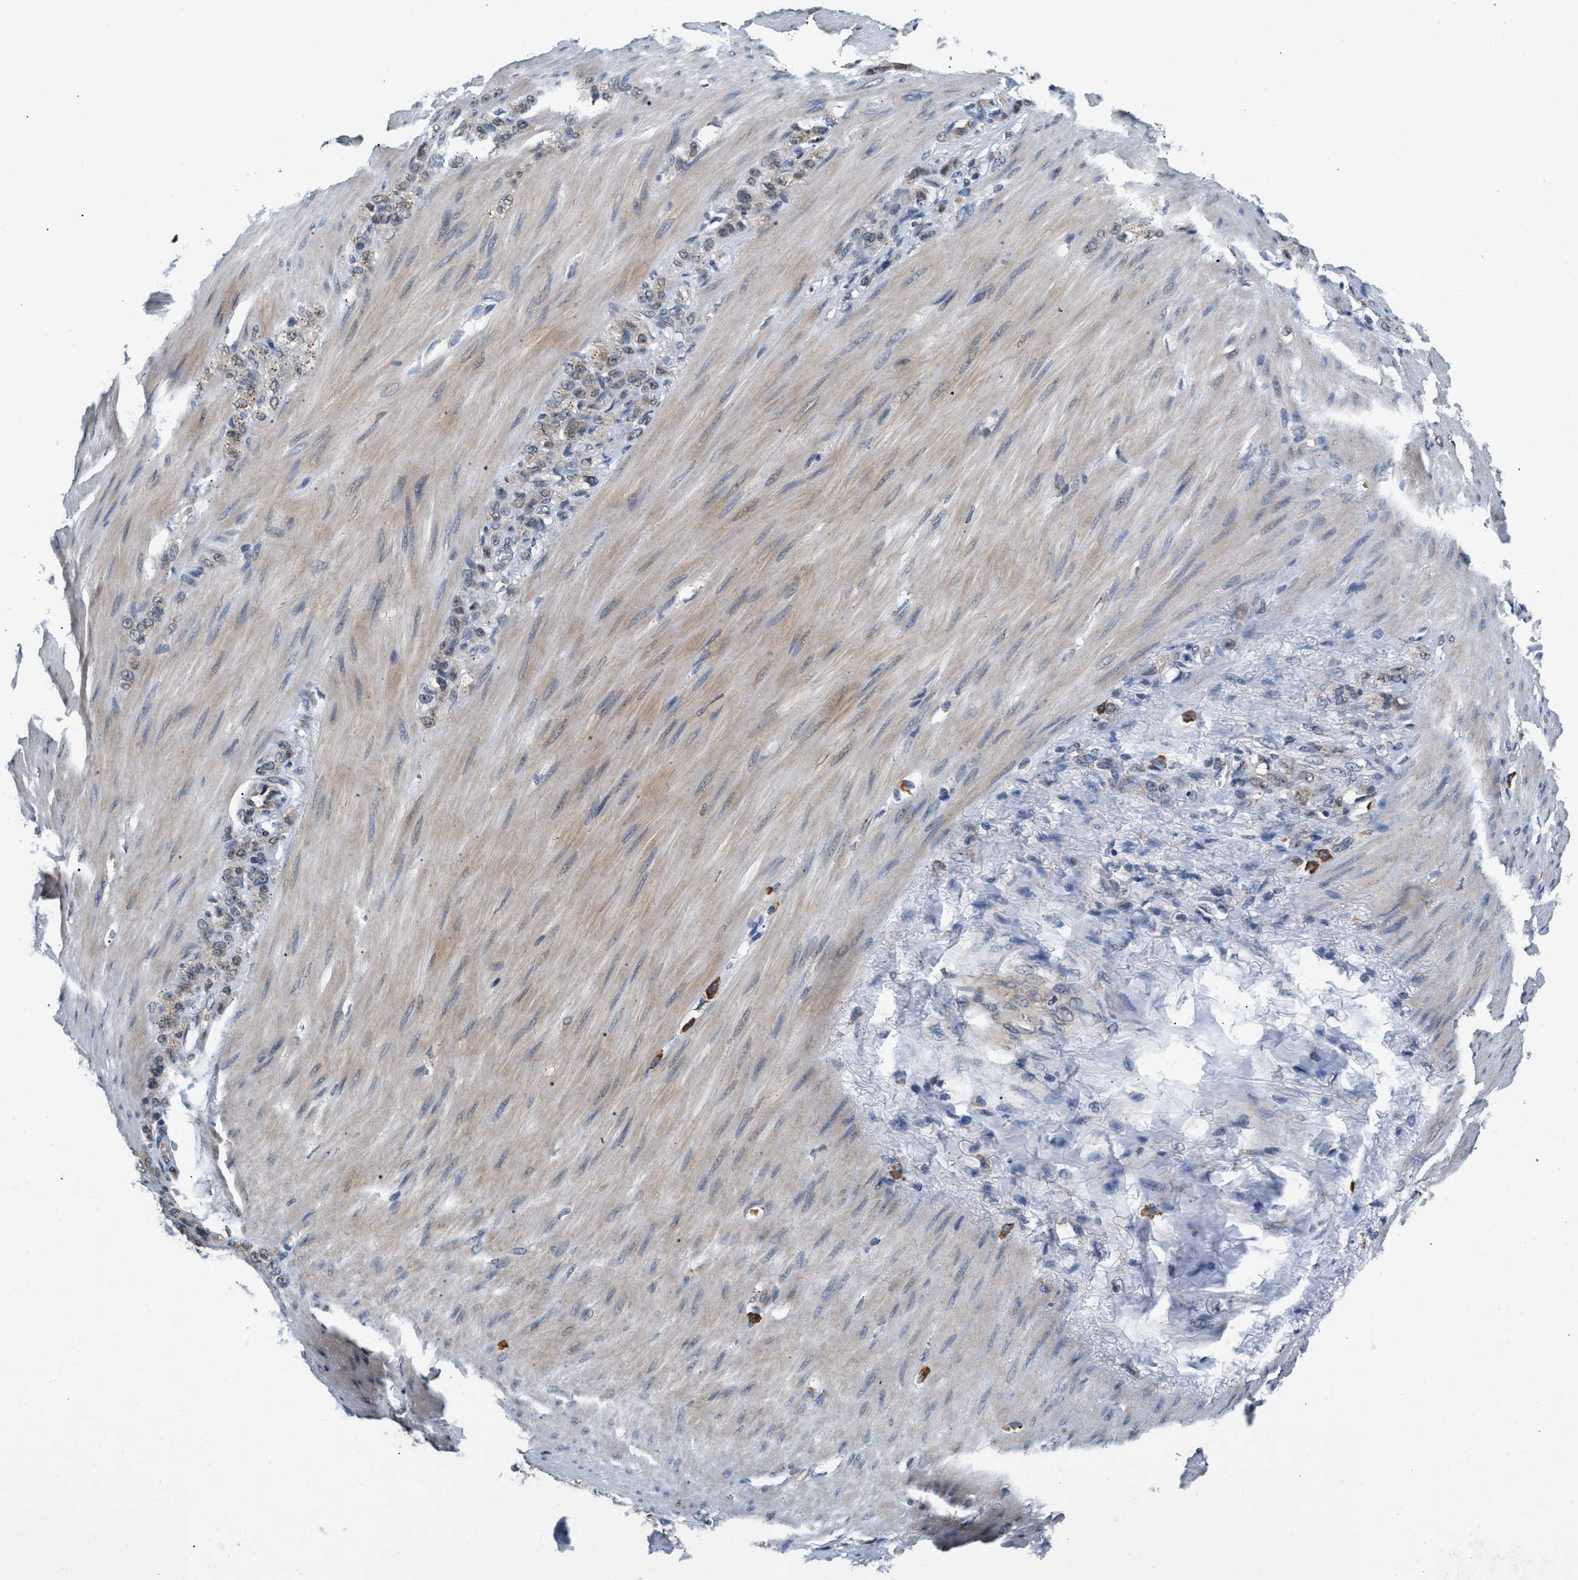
{"staining": {"intensity": "weak", "quantity": ">75%", "location": "cytoplasmic/membranous"}, "tissue": "stomach cancer", "cell_type": "Tumor cells", "image_type": "cancer", "snomed": [{"axis": "morphology", "description": "Adenocarcinoma, NOS"}, {"axis": "topography", "description": "Stomach"}], "caption": "Protein analysis of stomach cancer tissue demonstrates weak cytoplasmic/membranous expression in approximately >75% of tumor cells.", "gene": "KCNMB2", "patient": {"sex": "male", "age": 82}}